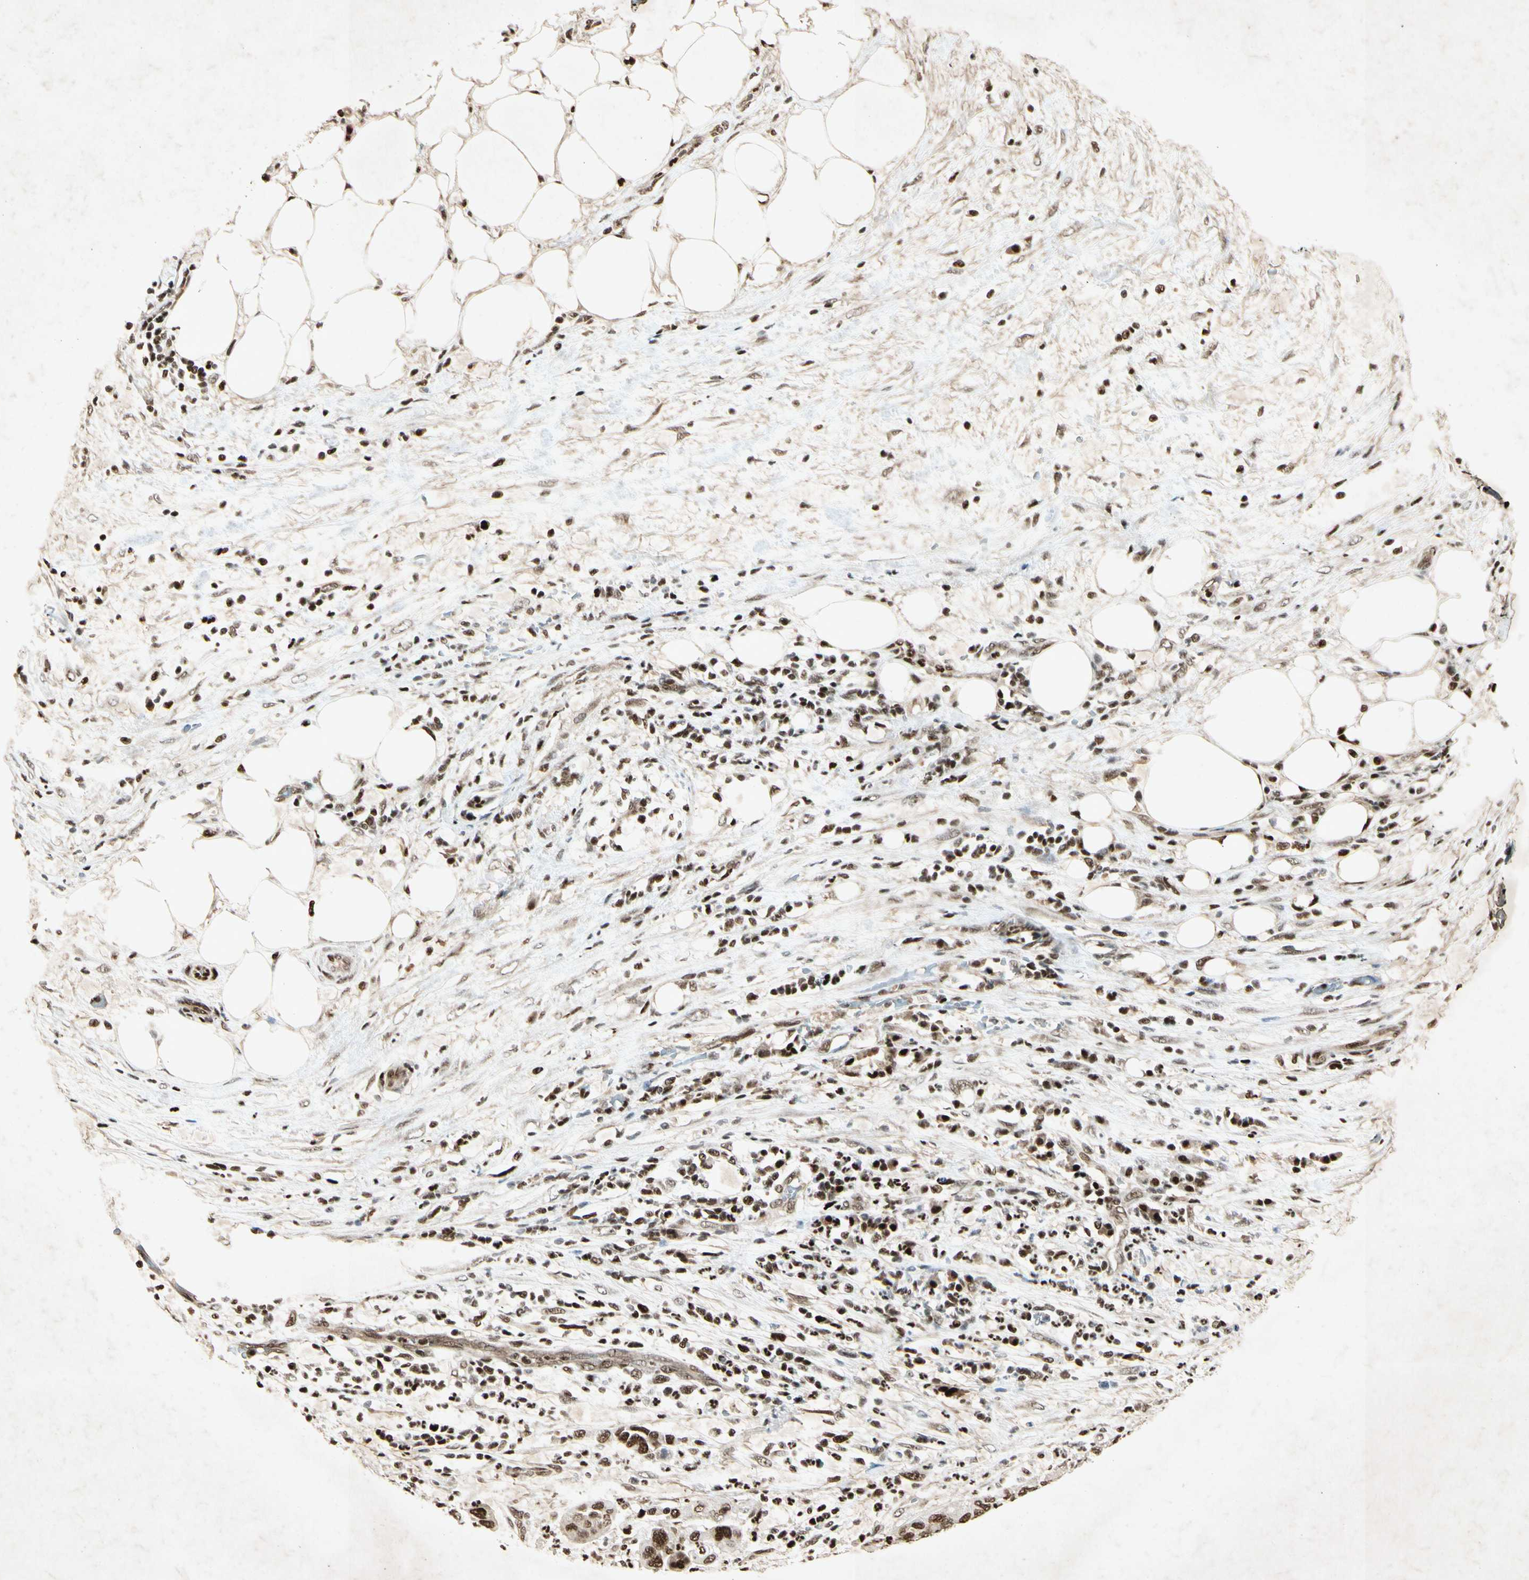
{"staining": {"intensity": "strong", "quantity": ">75%", "location": "nuclear"}, "tissue": "pancreatic cancer", "cell_type": "Tumor cells", "image_type": "cancer", "snomed": [{"axis": "morphology", "description": "Adenocarcinoma, NOS"}, {"axis": "topography", "description": "Pancreas"}], "caption": "A high amount of strong nuclear positivity is identified in approximately >75% of tumor cells in pancreatic cancer (adenocarcinoma) tissue.", "gene": "RNF43", "patient": {"sex": "female", "age": 78}}